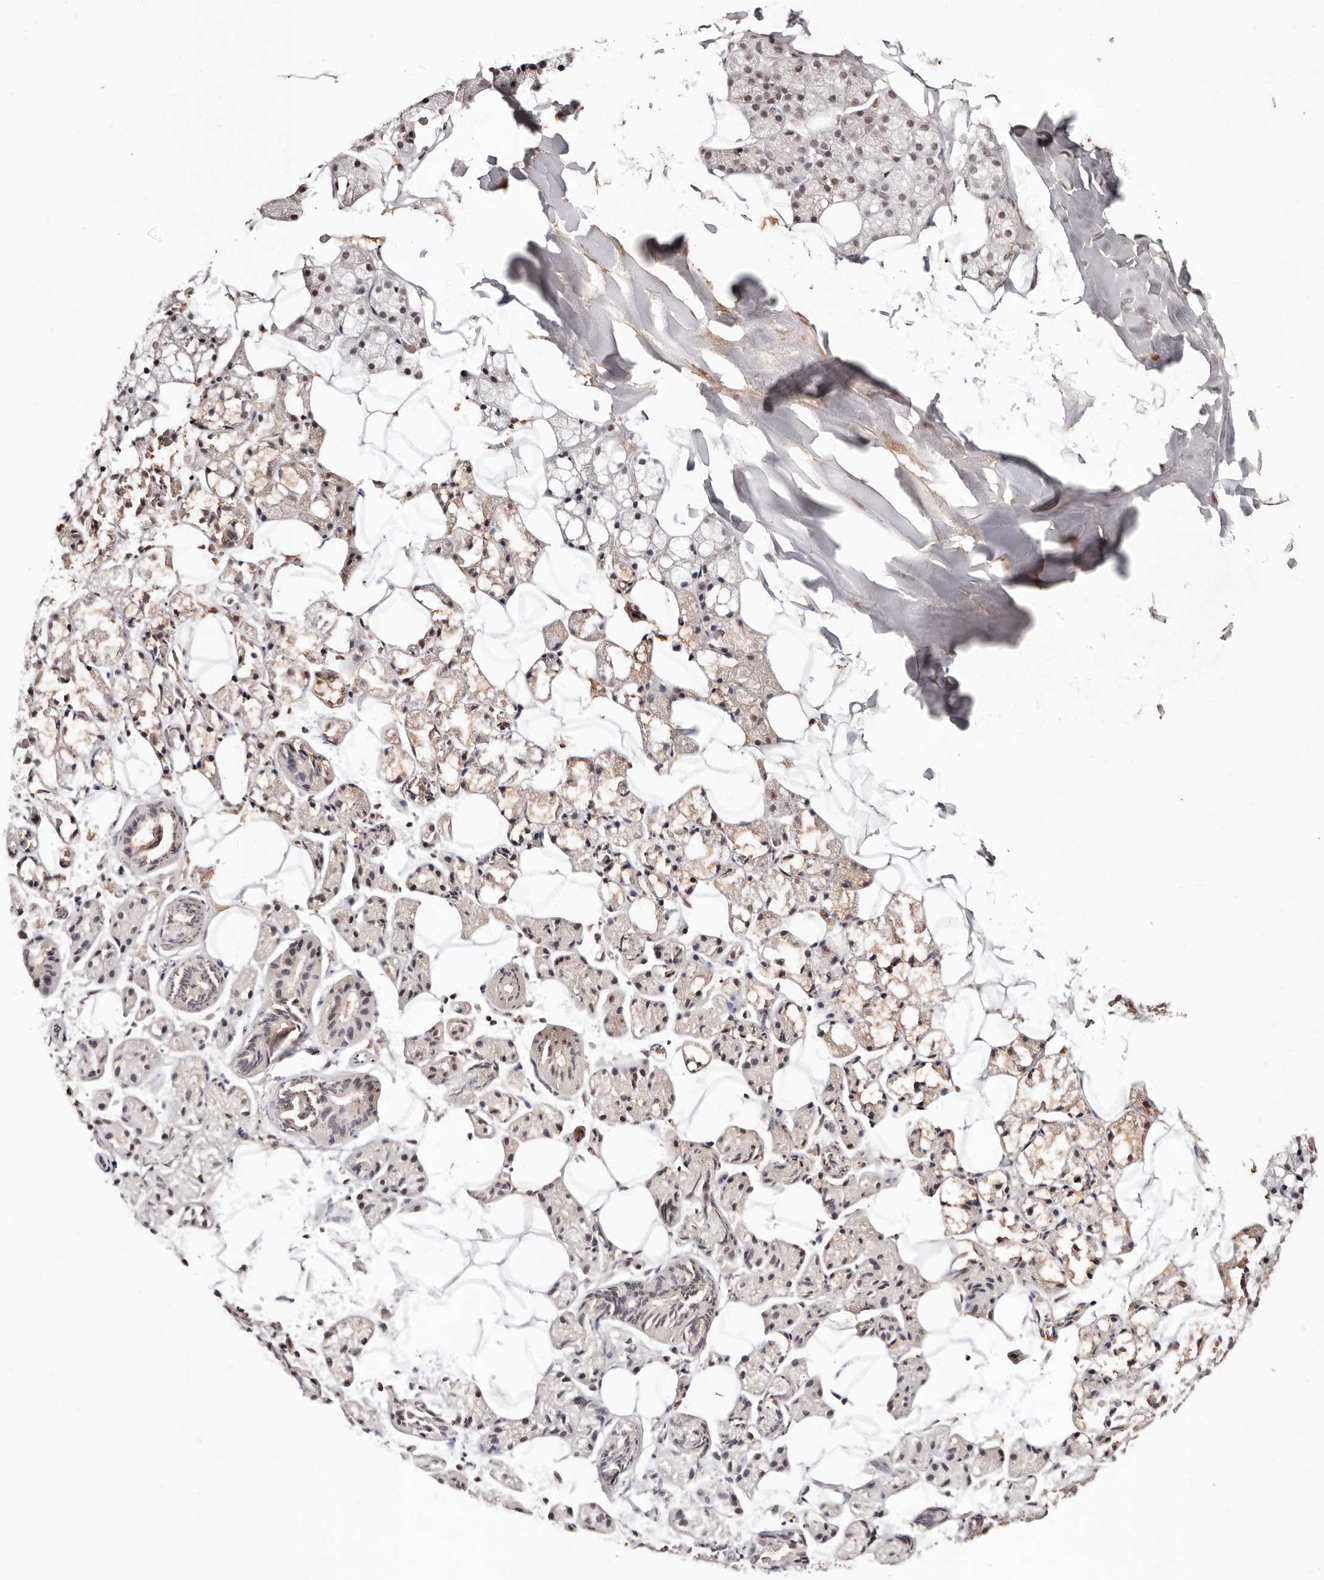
{"staining": {"intensity": "moderate", "quantity": "<25%", "location": "cytoplasmic/membranous"}, "tissue": "salivary gland", "cell_type": "Glandular cells", "image_type": "normal", "snomed": [{"axis": "morphology", "description": "Normal tissue, NOS"}, {"axis": "topography", "description": "Salivary gland"}], "caption": "Salivary gland stained with DAB IHC shows low levels of moderate cytoplasmic/membranous expression in about <25% of glandular cells.", "gene": "BICRAL", "patient": {"sex": "female", "age": 33}}